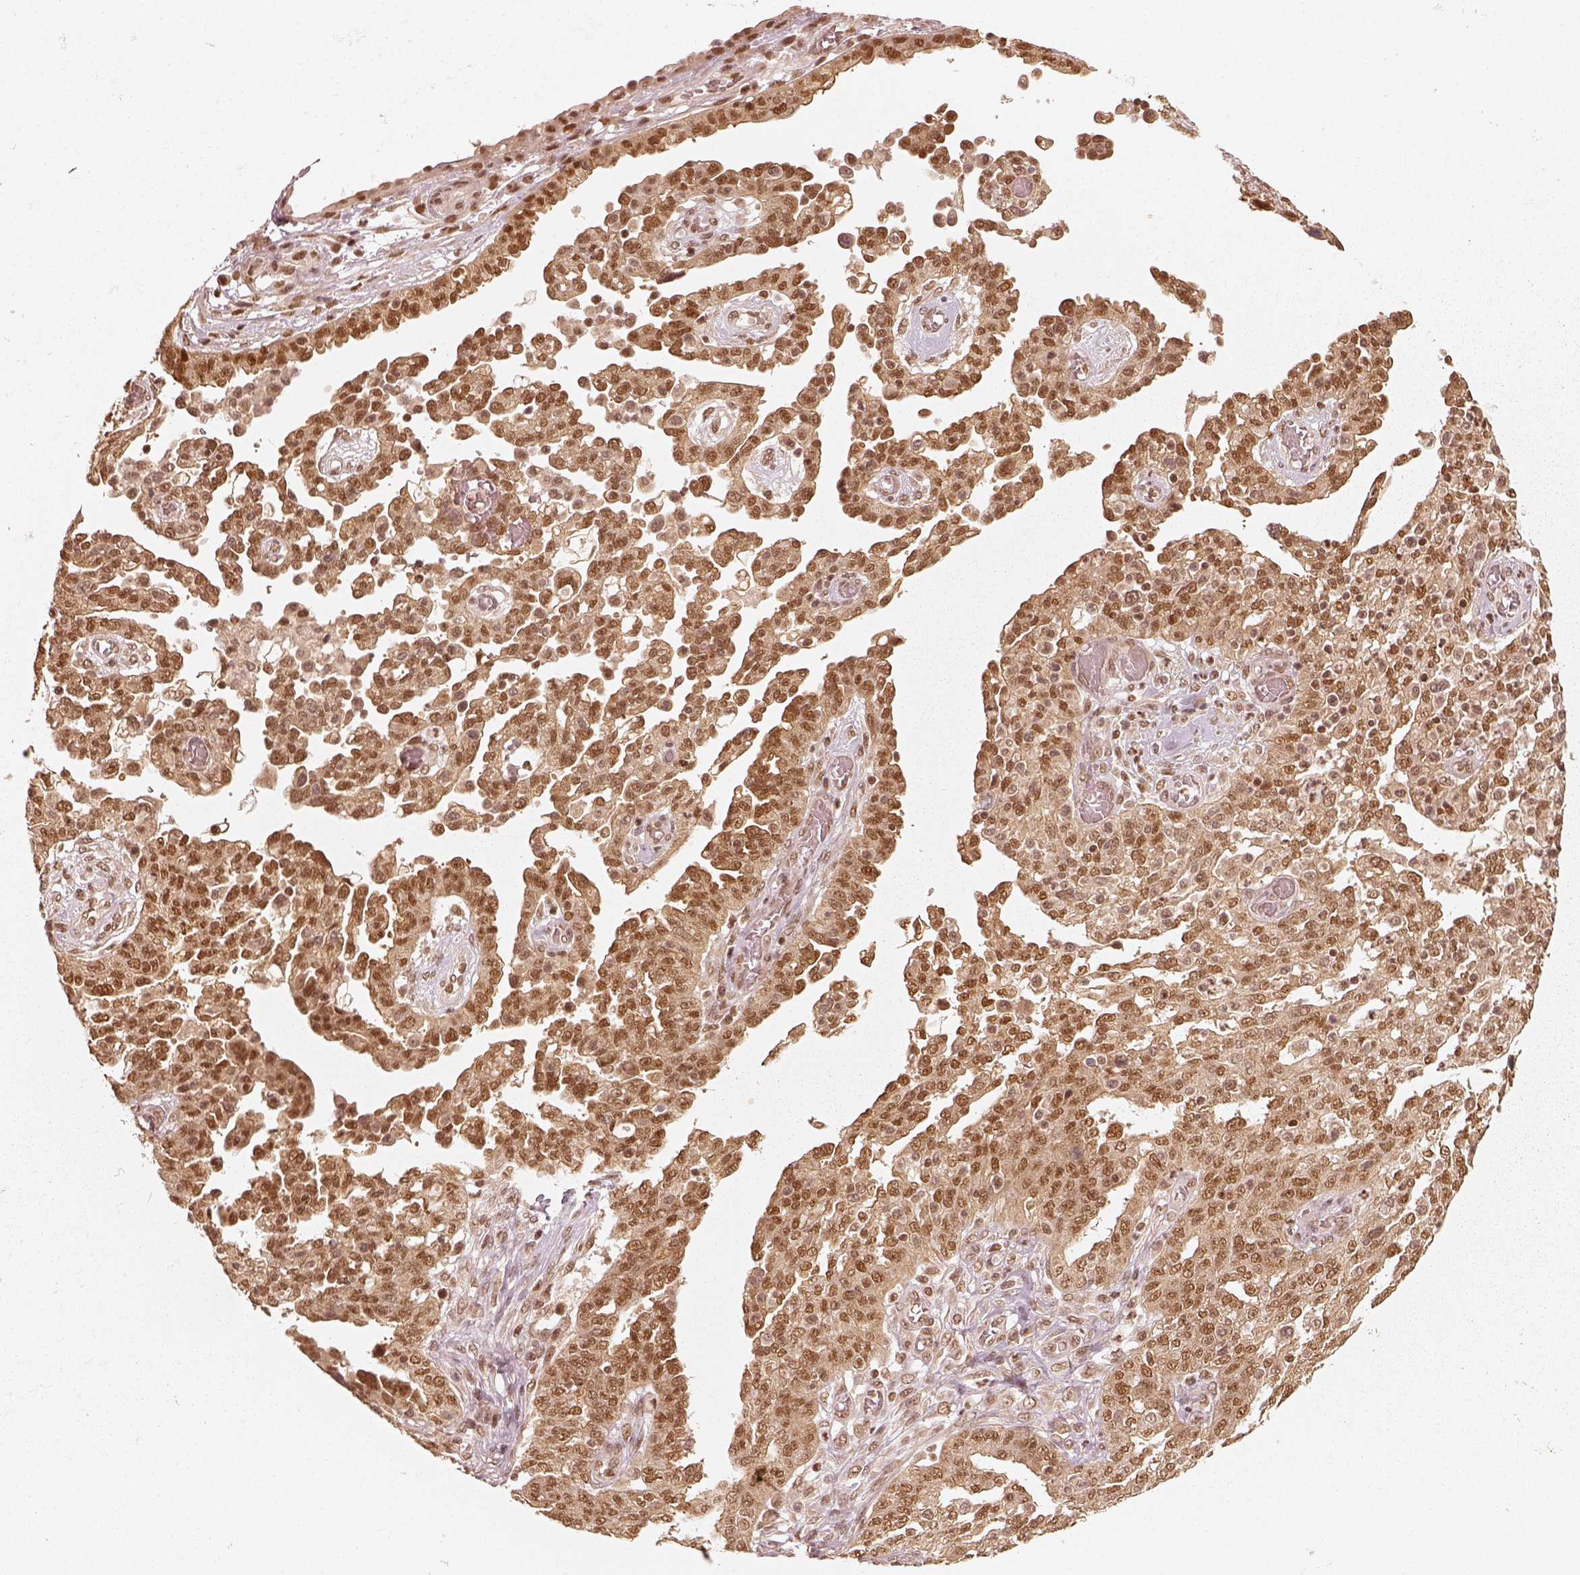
{"staining": {"intensity": "strong", "quantity": "25%-75%", "location": "nuclear"}, "tissue": "ovarian cancer", "cell_type": "Tumor cells", "image_type": "cancer", "snomed": [{"axis": "morphology", "description": "Cystadenocarcinoma, serous, NOS"}, {"axis": "topography", "description": "Ovary"}], "caption": "Ovarian cancer (serous cystadenocarcinoma) was stained to show a protein in brown. There is high levels of strong nuclear expression in about 25%-75% of tumor cells.", "gene": "GMEB2", "patient": {"sex": "female", "age": 67}}